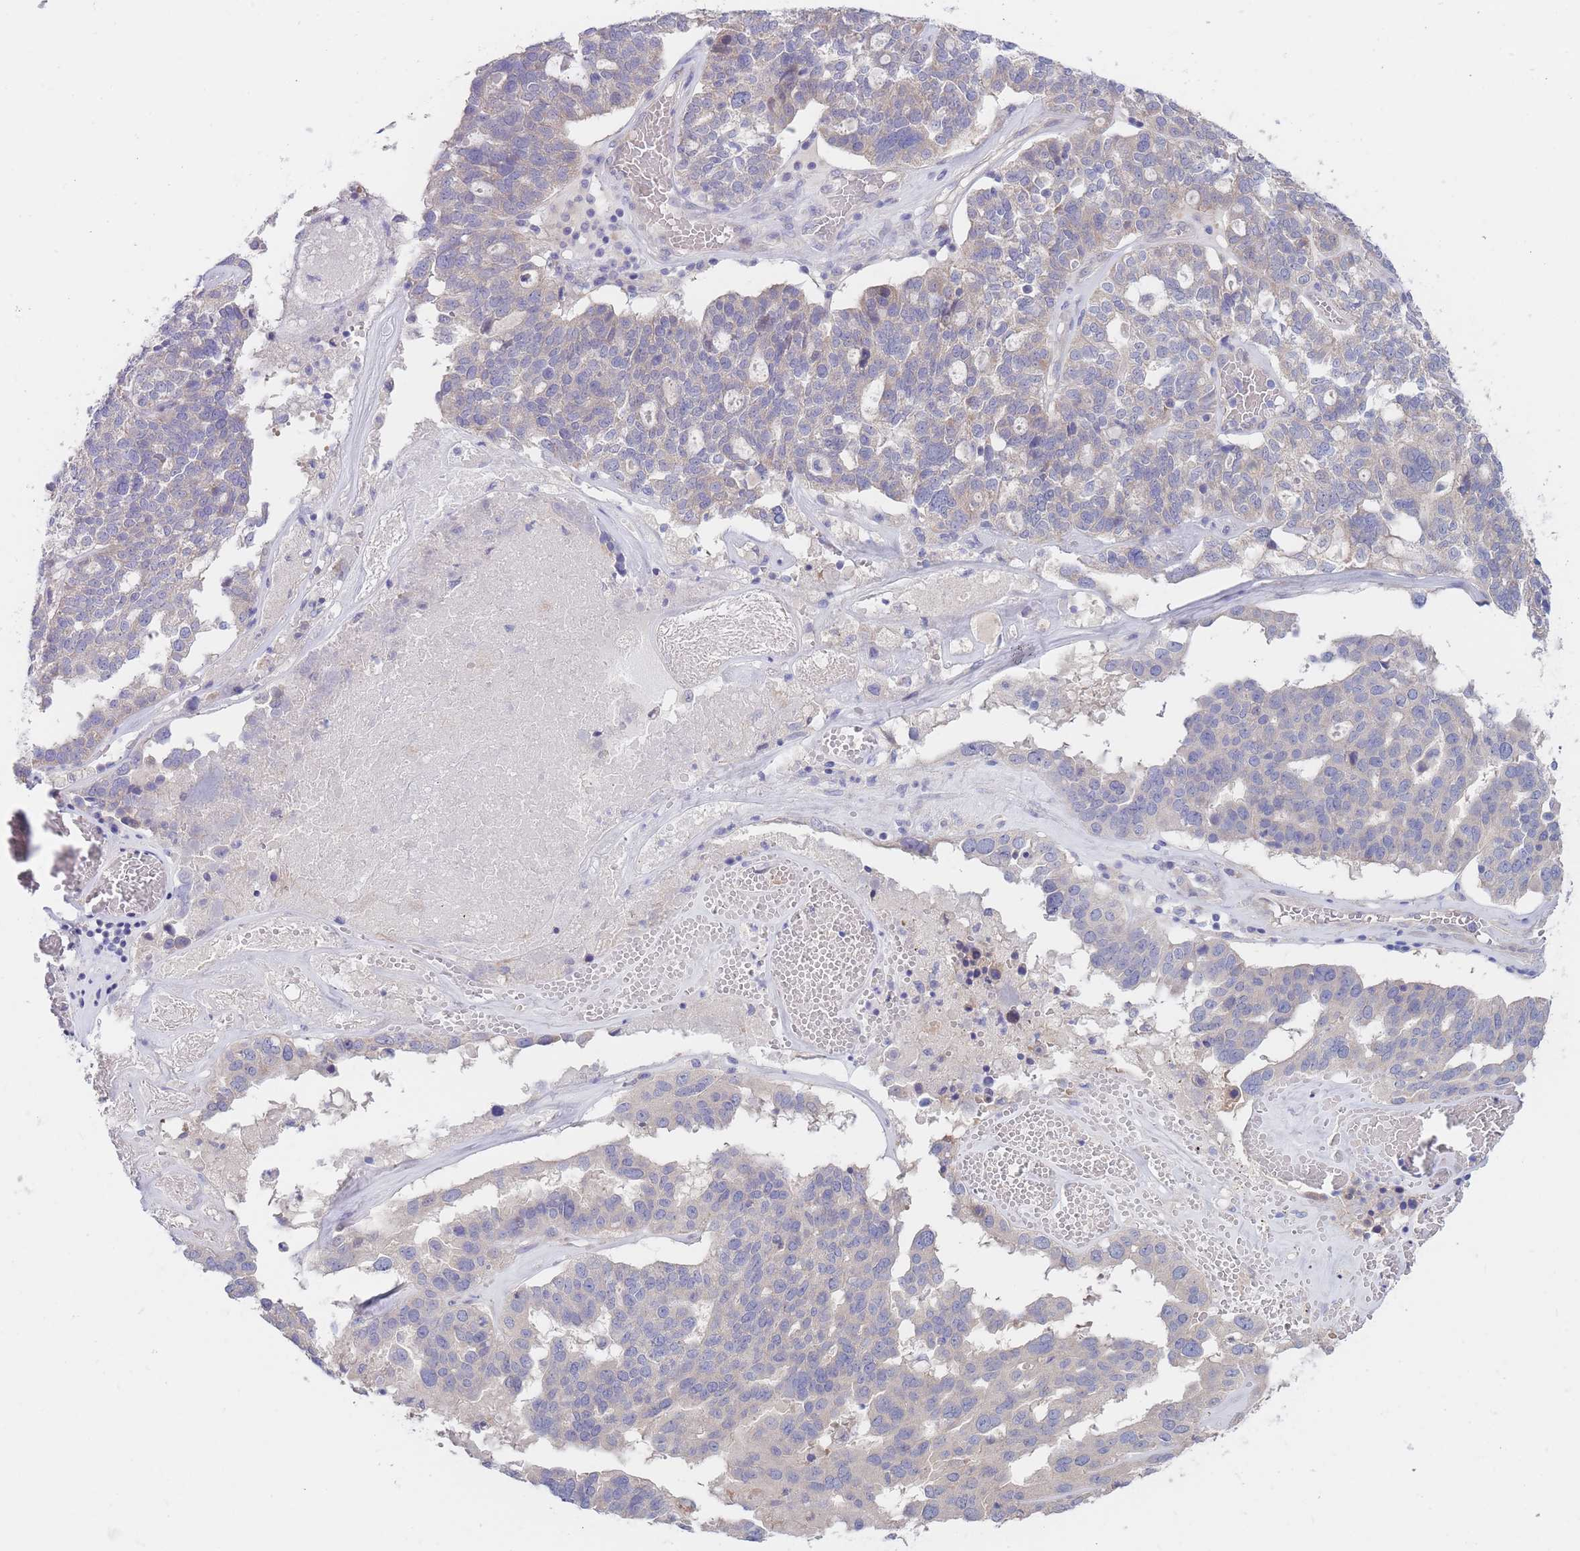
{"staining": {"intensity": "negative", "quantity": "none", "location": "none"}, "tissue": "ovarian cancer", "cell_type": "Tumor cells", "image_type": "cancer", "snomed": [{"axis": "morphology", "description": "Cystadenocarcinoma, serous, NOS"}, {"axis": "topography", "description": "Ovary"}], "caption": "Immunohistochemical staining of human ovarian cancer exhibits no significant staining in tumor cells.", "gene": "ZNF281", "patient": {"sex": "female", "age": 59}}